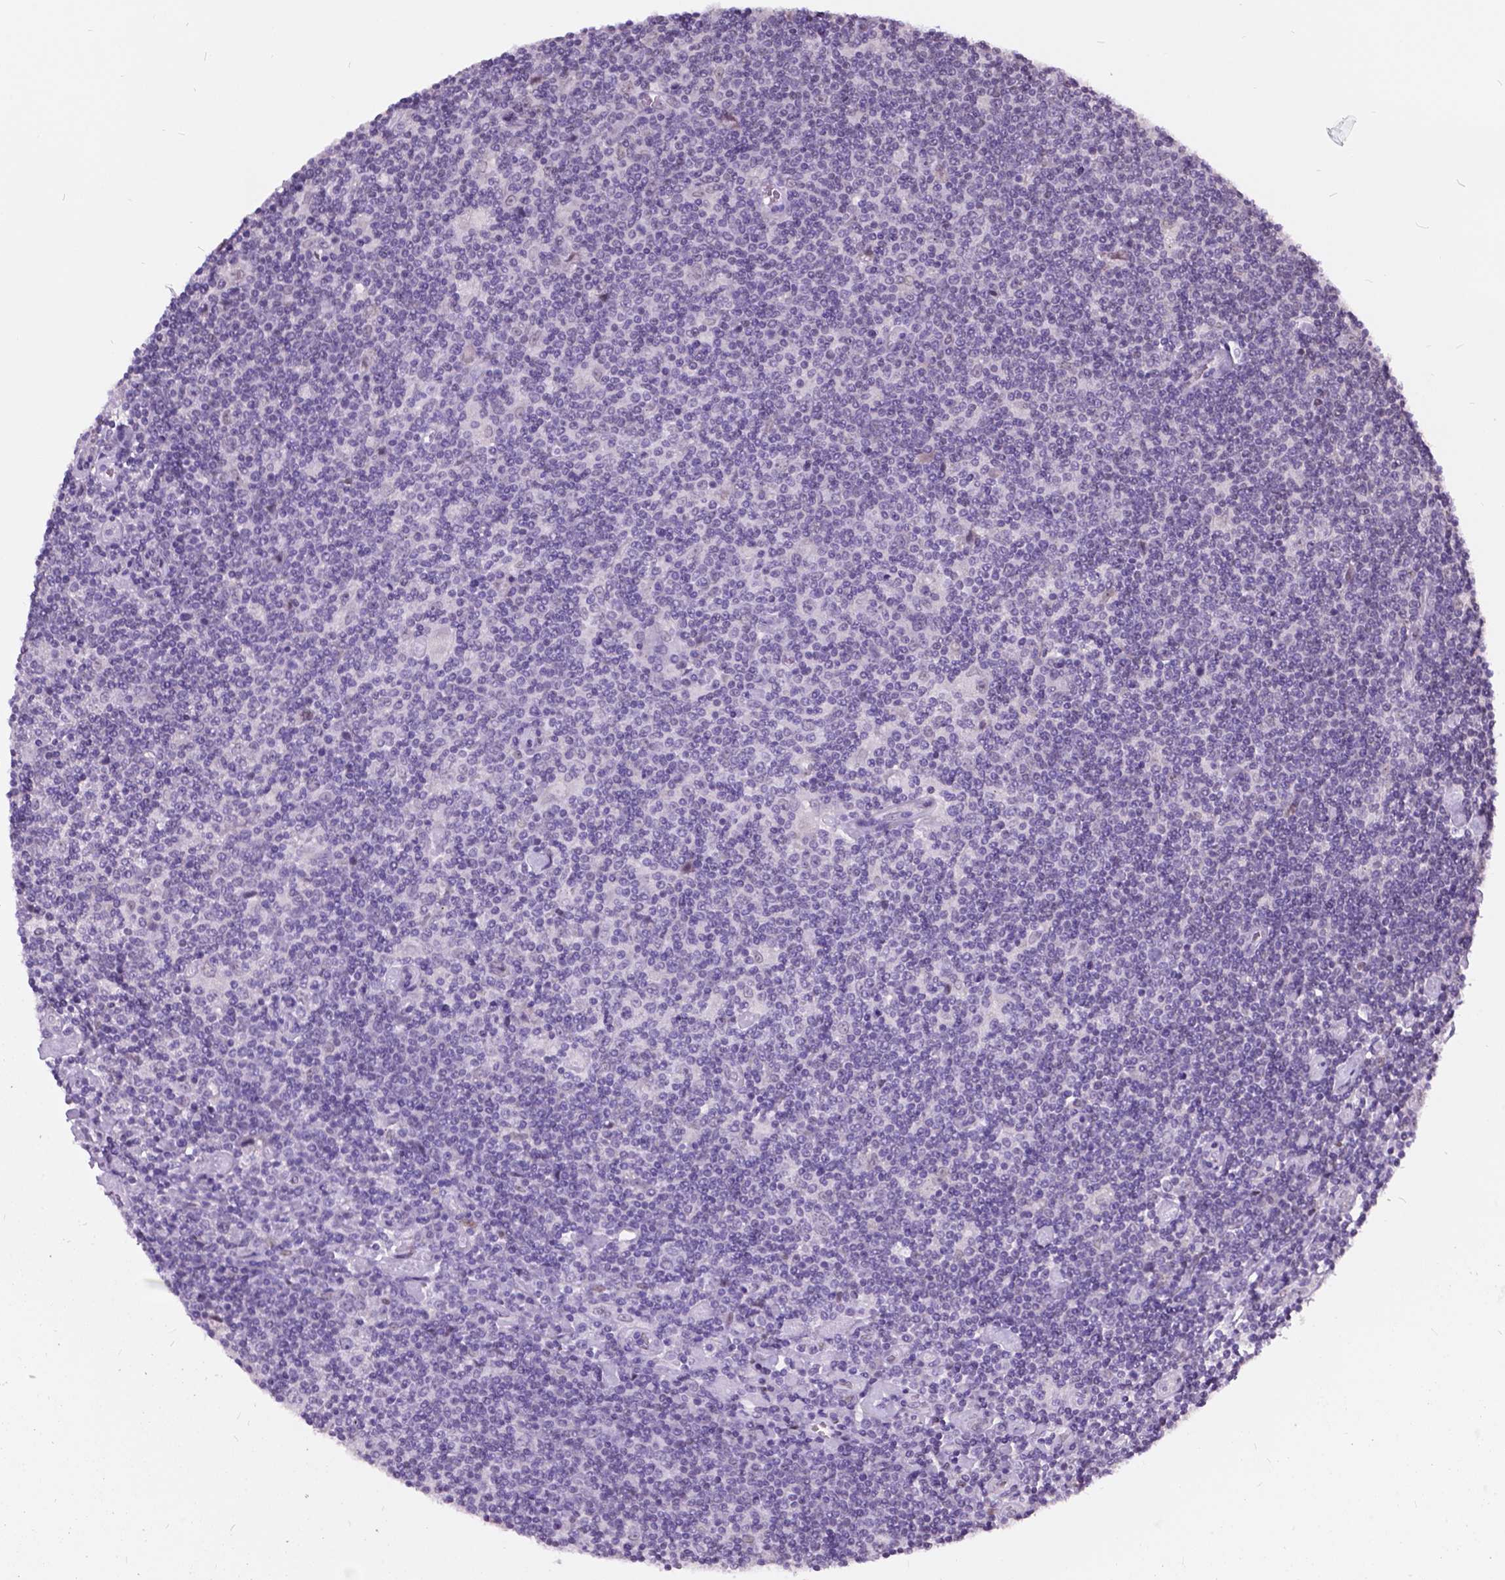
{"staining": {"intensity": "negative", "quantity": "none", "location": "none"}, "tissue": "lymphoma", "cell_type": "Tumor cells", "image_type": "cancer", "snomed": [{"axis": "morphology", "description": "Hodgkin's disease, NOS"}, {"axis": "topography", "description": "Lymph node"}], "caption": "The immunohistochemistry (IHC) image has no significant positivity in tumor cells of Hodgkin's disease tissue.", "gene": "DPF3", "patient": {"sex": "male", "age": 40}}